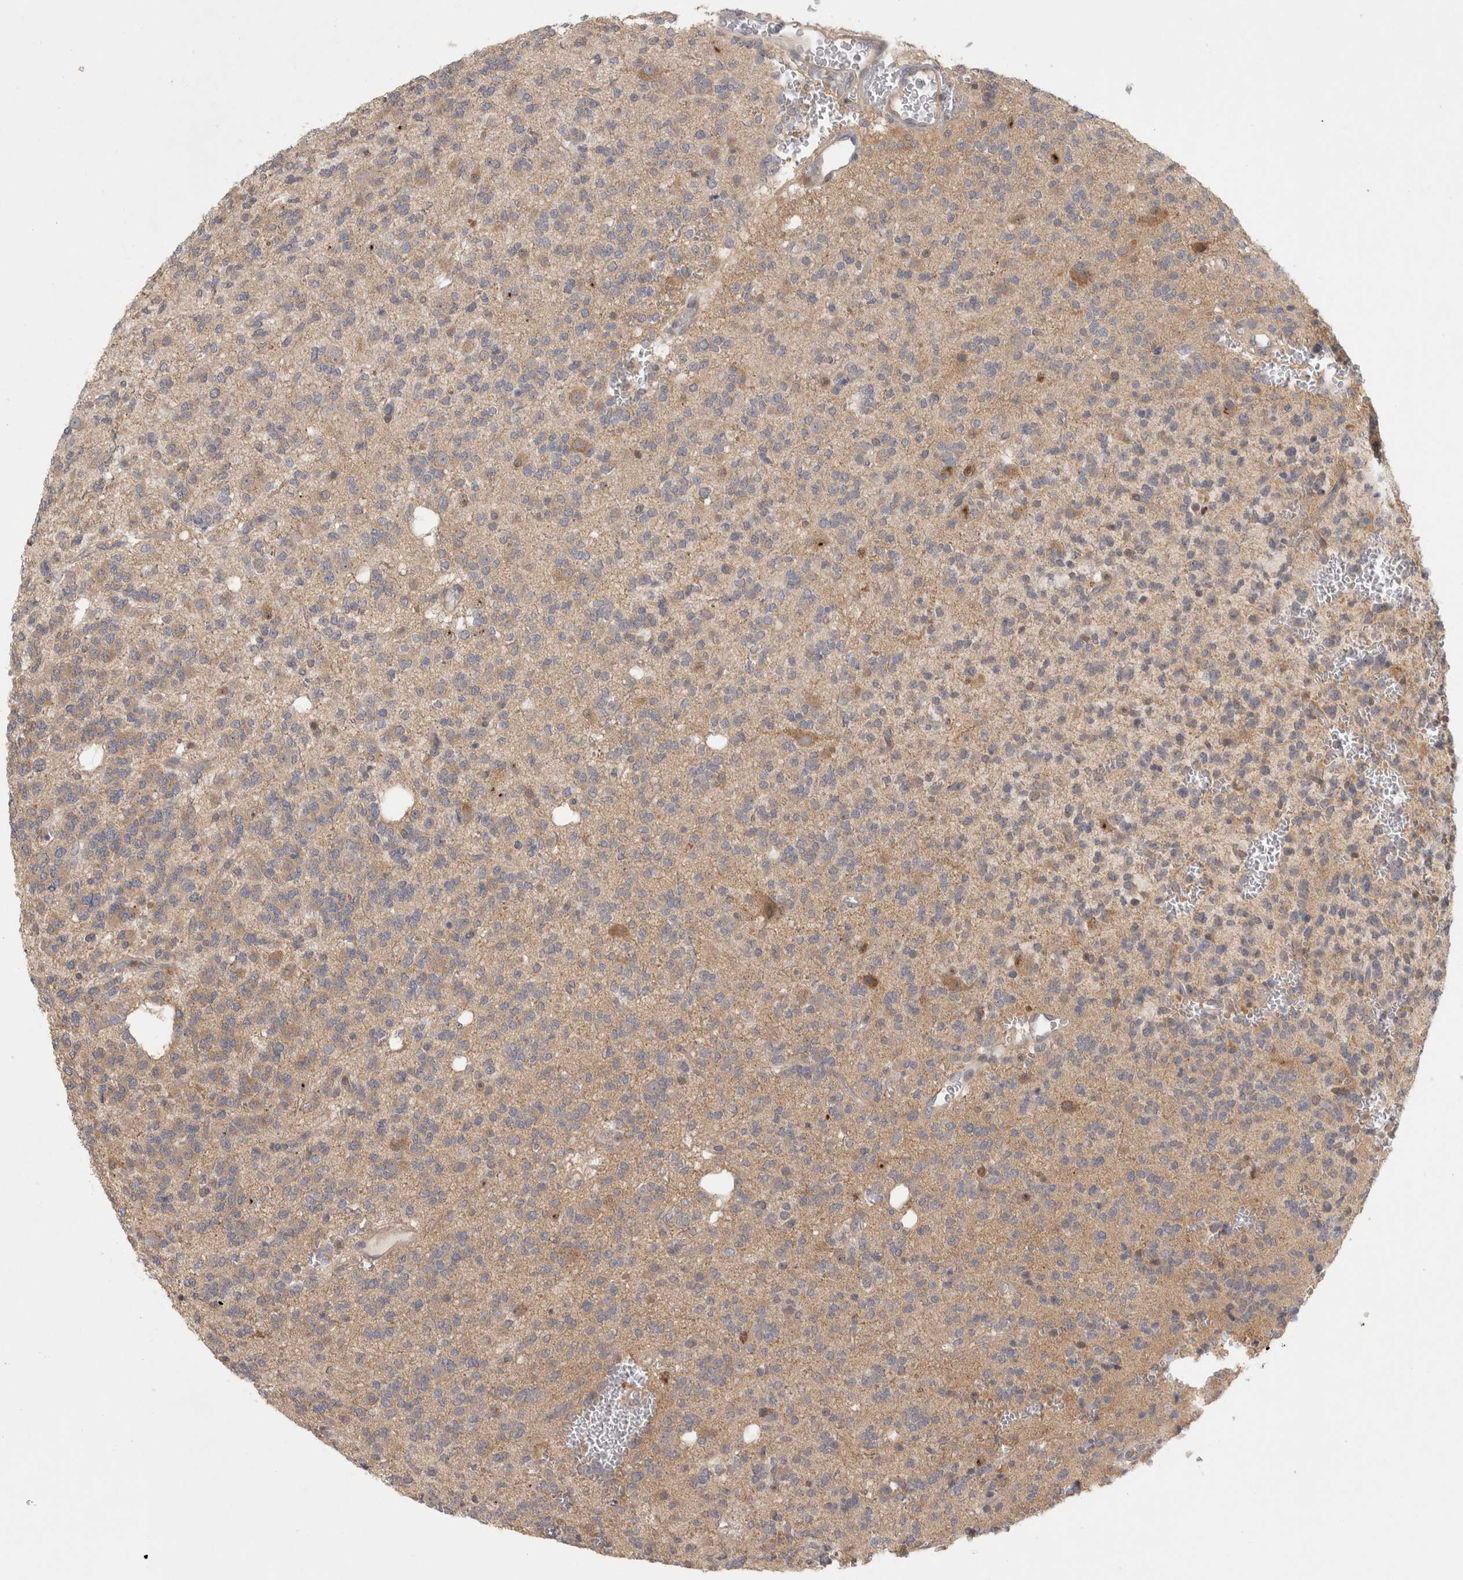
{"staining": {"intensity": "negative", "quantity": "none", "location": "none"}, "tissue": "glioma", "cell_type": "Tumor cells", "image_type": "cancer", "snomed": [{"axis": "morphology", "description": "Glioma, malignant, Low grade"}, {"axis": "topography", "description": "Brain"}], "caption": "This is an IHC micrograph of glioma. There is no positivity in tumor cells.", "gene": "PIGP", "patient": {"sex": "male", "age": 38}}